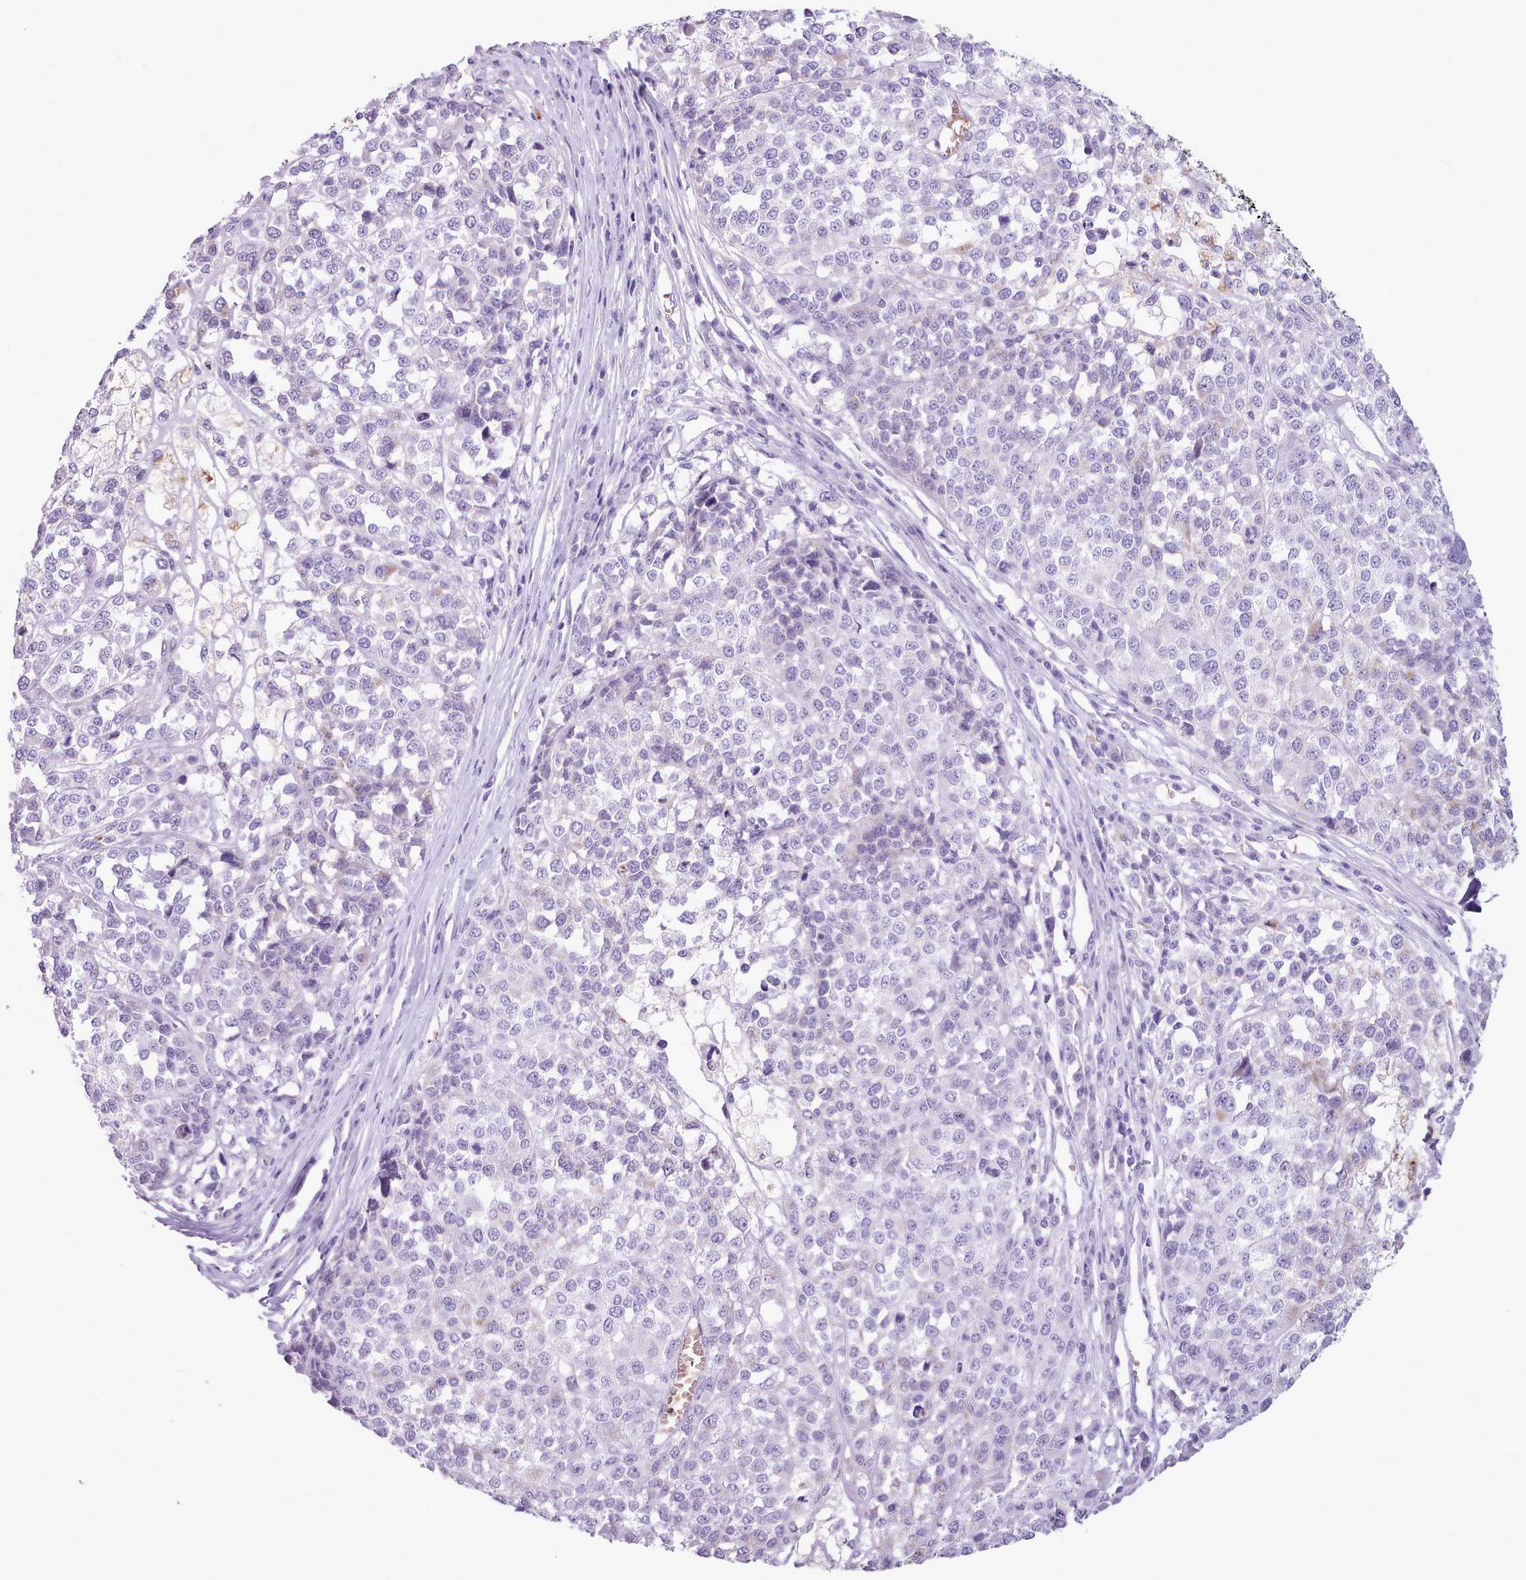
{"staining": {"intensity": "negative", "quantity": "none", "location": "none"}, "tissue": "melanoma", "cell_type": "Tumor cells", "image_type": "cancer", "snomed": [{"axis": "morphology", "description": "Malignant melanoma, Metastatic site"}, {"axis": "topography", "description": "Lymph node"}], "caption": "An image of malignant melanoma (metastatic site) stained for a protein exhibits no brown staining in tumor cells.", "gene": "AK4", "patient": {"sex": "male", "age": 44}}